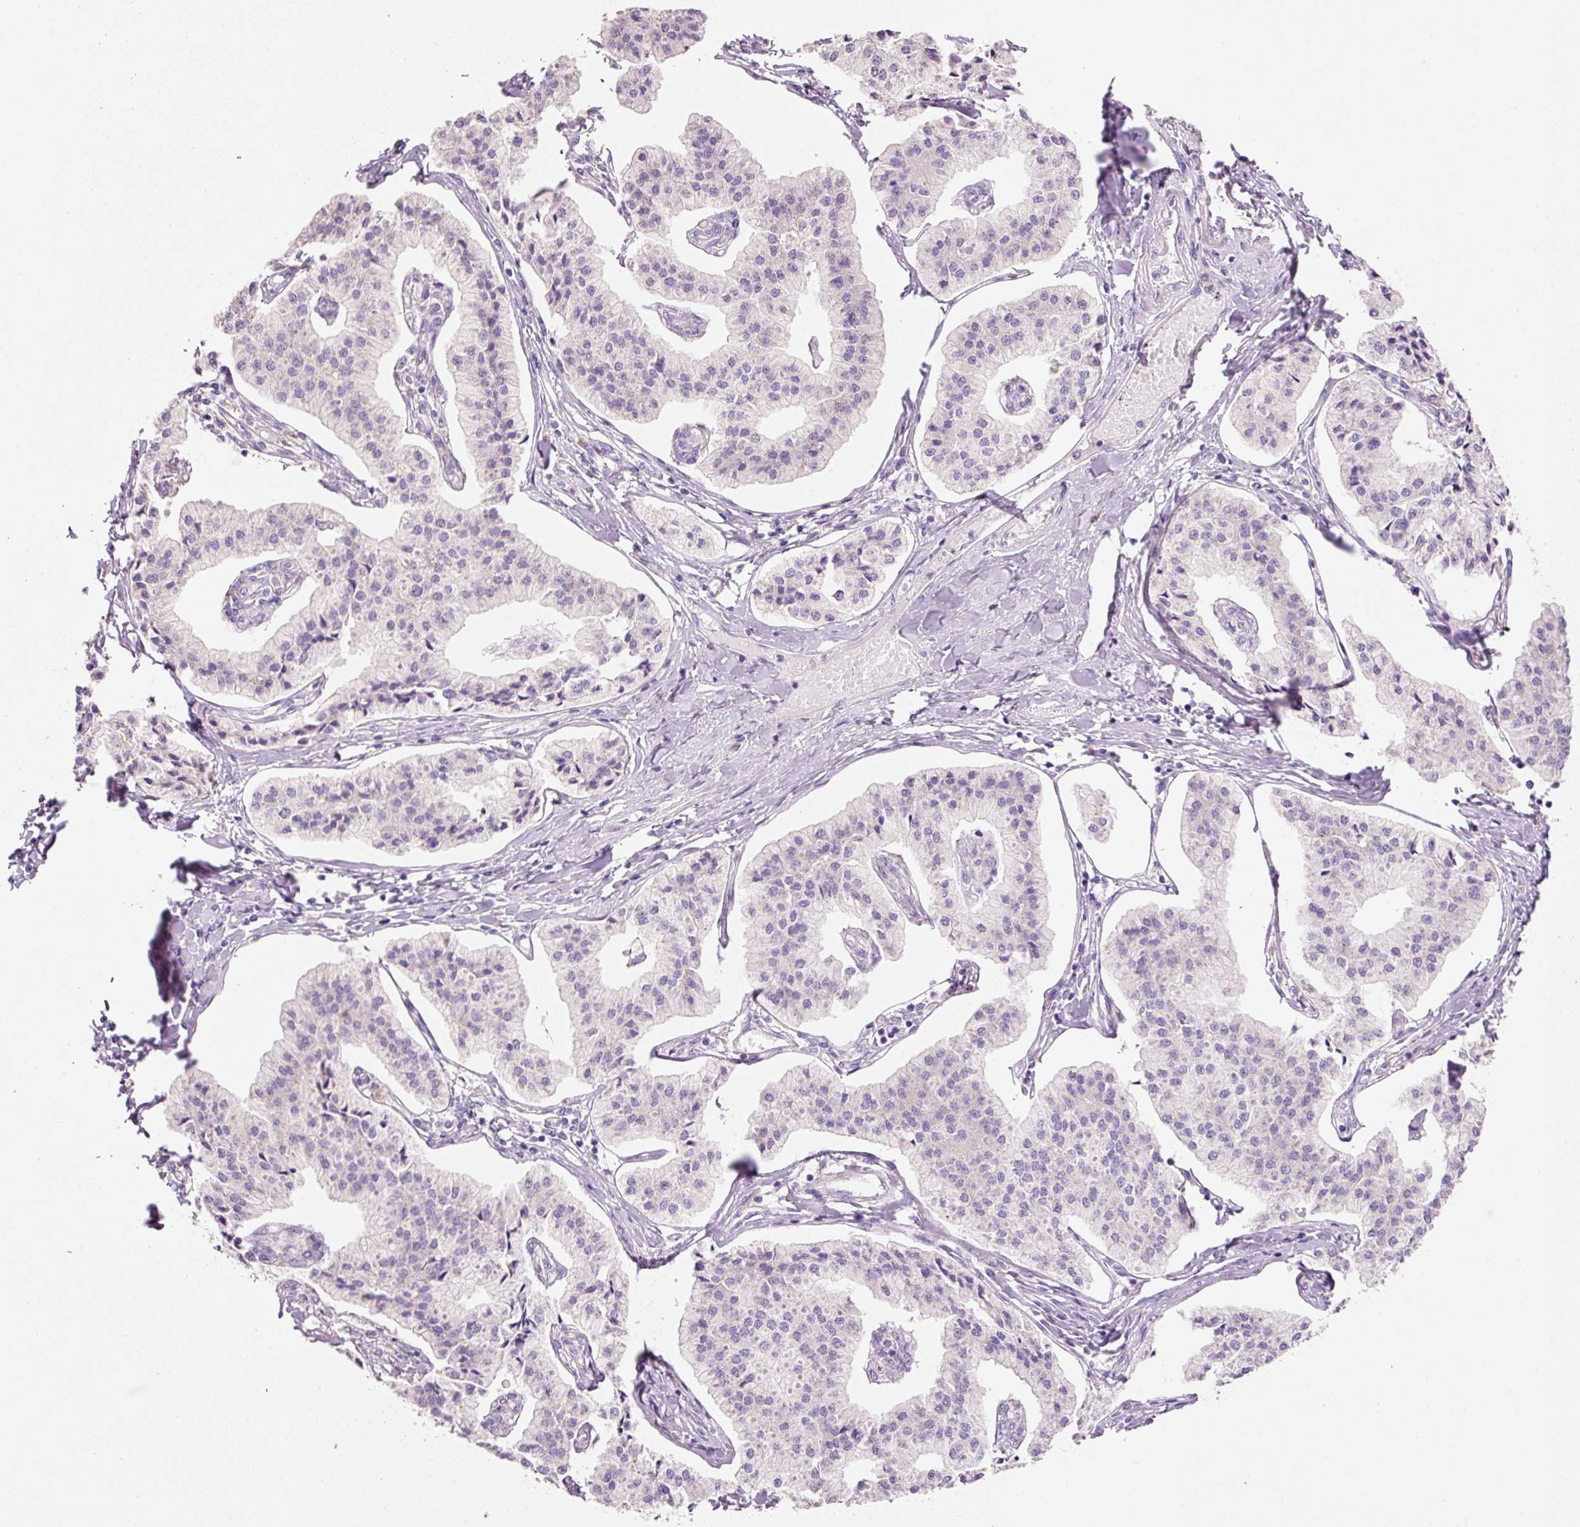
{"staining": {"intensity": "negative", "quantity": "none", "location": "none"}, "tissue": "pancreatic cancer", "cell_type": "Tumor cells", "image_type": "cancer", "snomed": [{"axis": "morphology", "description": "Adenocarcinoma, NOS"}, {"axis": "topography", "description": "Pancreas"}], "caption": "Tumor cells are negative for brown protein staining in pancreatic adenocarcinoma.", "gene": "TENT5C", "patient": {"sex": "female", "age": 50}}